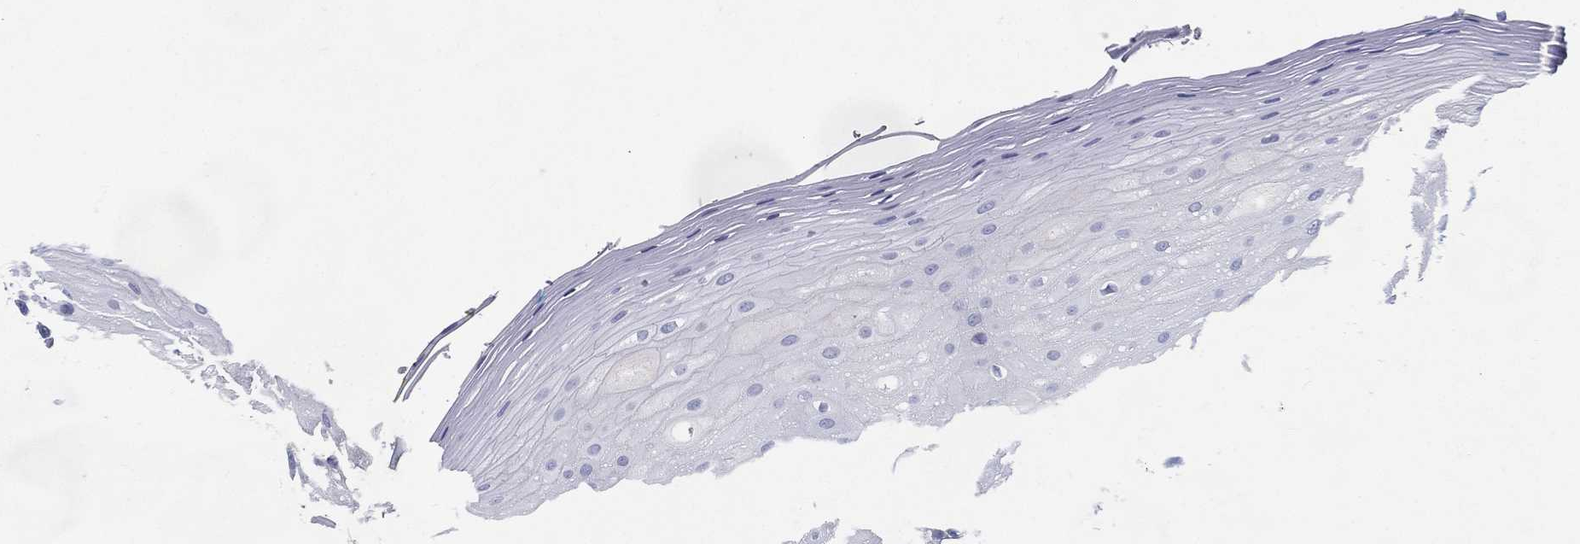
{"staining": {"intensity": "negative", "quantity": "none", "location": "none"}, "tissue": "oral mucosa", "cell_type": "Squamous epithelial cells", "image_type": "normal", "snomed": [{"axis": "morphology", "description": "Normal tissue, NOS"}, {"axis": "morphology", "description": "Squamous cell carcinoma, NOS"}, {"axis": "topography", "description": "Oral tissue"}, {"axis": "topography", "description": "Head-Neck"}], "caption": "IHC micrograph of benign oral mucosa stained for a protein (brown), which displays no staining in squamous epithelial cells.", "gene": "RGS13", "patient": {"sex": "female", "age": 75}}